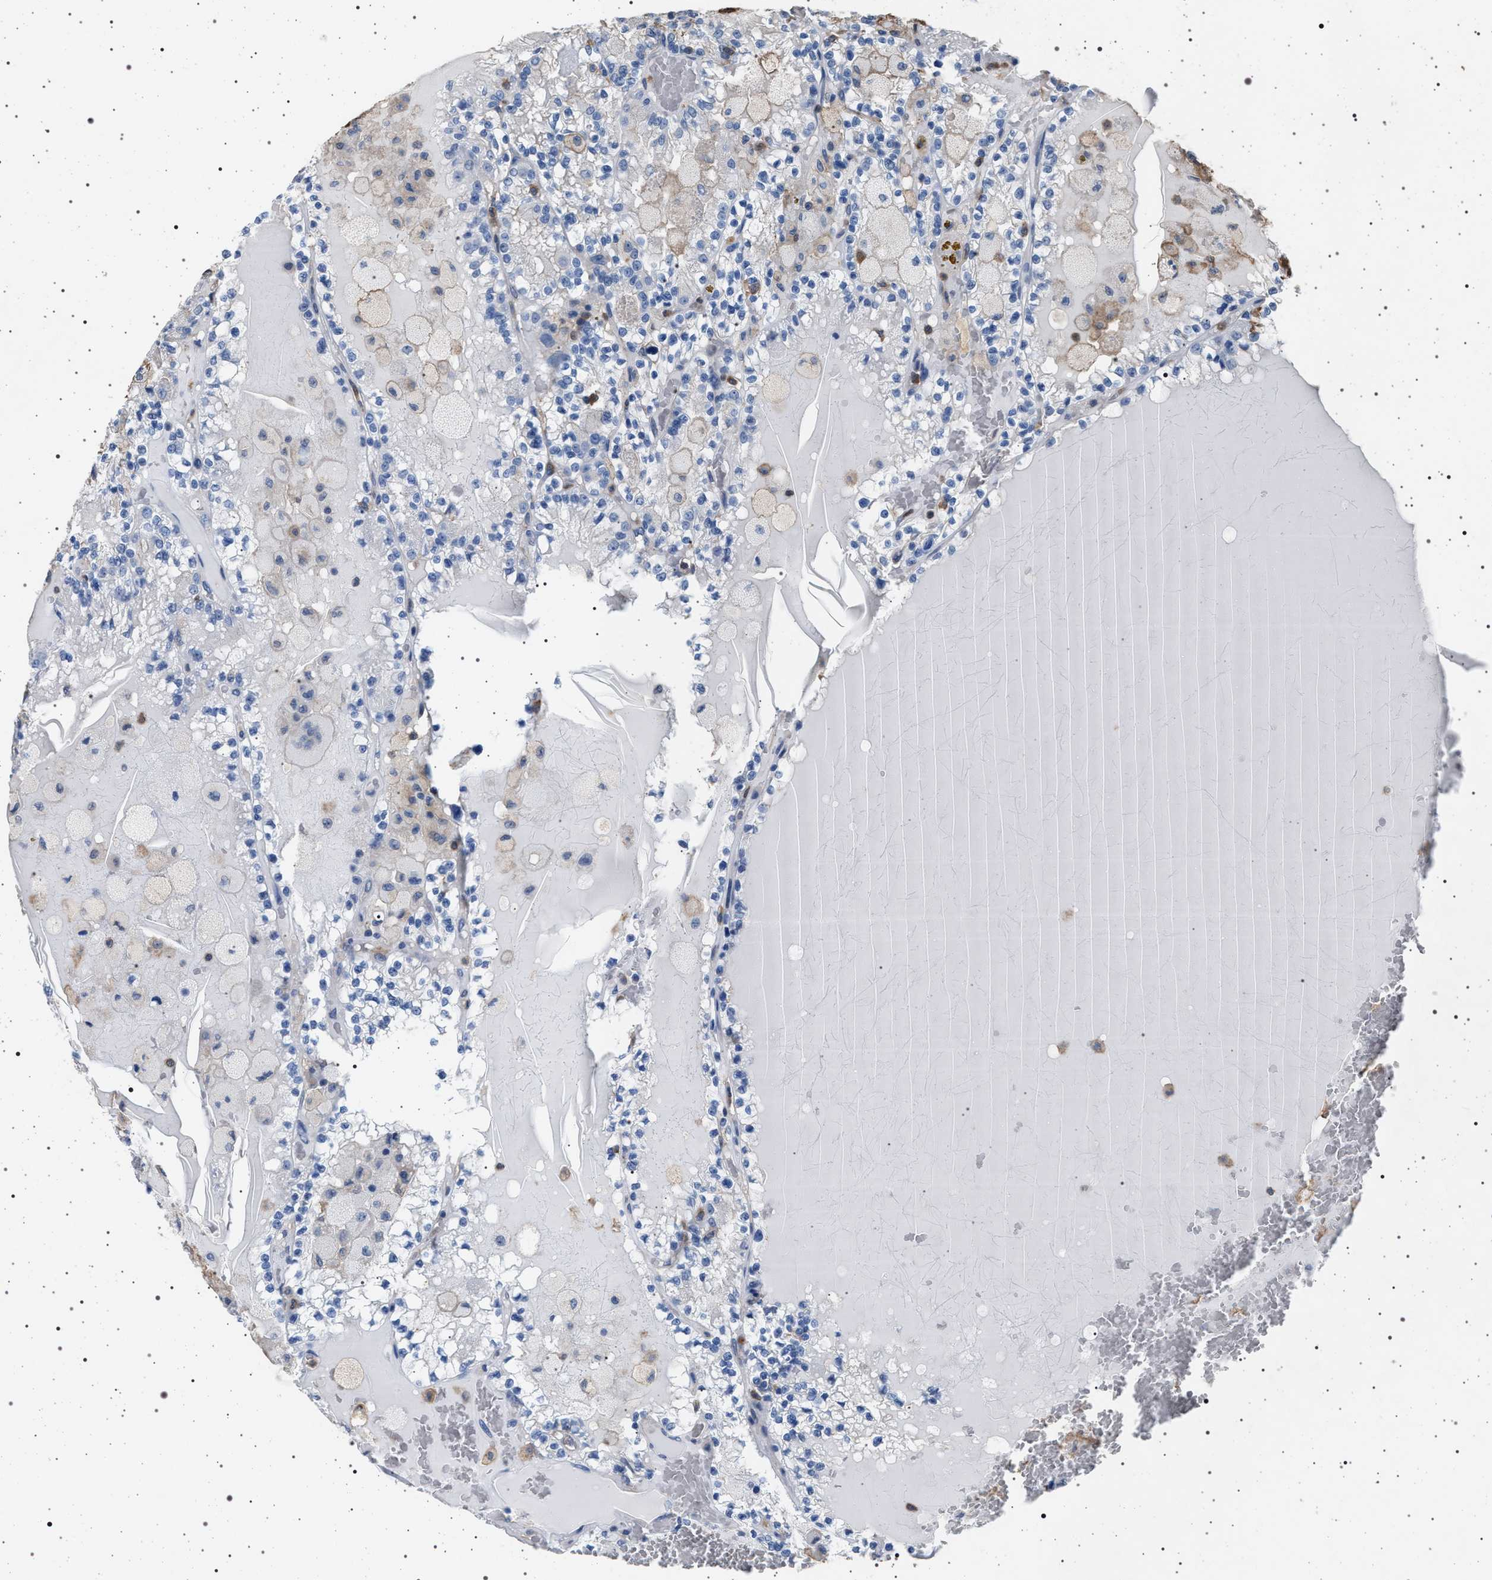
{"staining": {"intensity": "negative", "quantity": "none", "location": "none"}, "tissue": "renal cancer", "cell_type": "Tumor cells", "image_type": "cancer", "snomed": [{"axis": "morphology", "description": "Adenocarcinoma, NOS"}, {"axis": "topography", "description": "Kidney"}], "caption": "Immunohistochemistry histopathology image of human renal cancer (adenocarcinoma) stained for a protein (brown), which demonstrates no staining in tumor cells.", "gene": "SMAP2", "patient": {"sex": "female", "age": 56}}